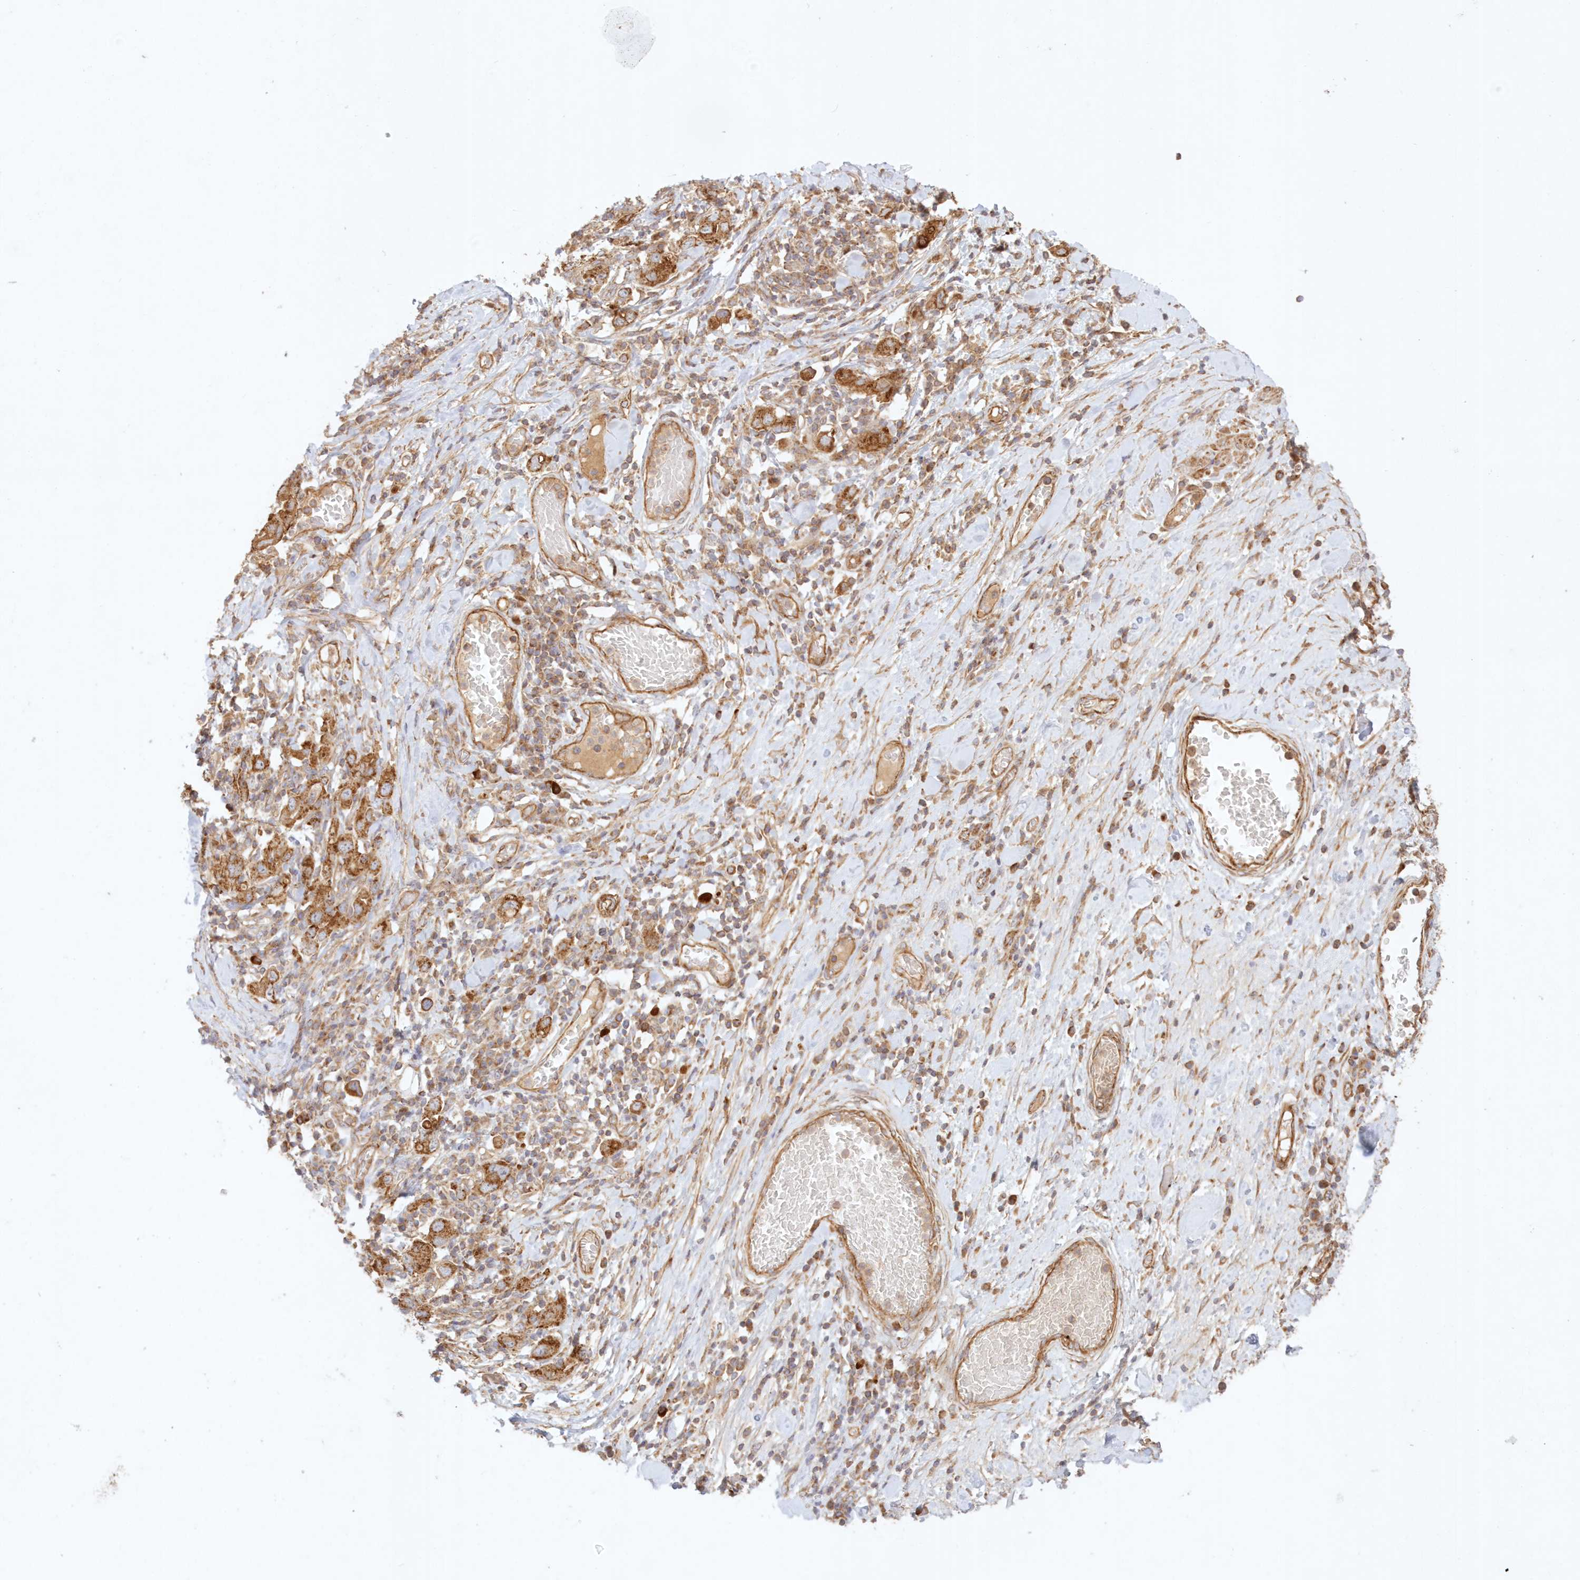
{"staining": {"intensity": "strong", "quantity": ">75%", "location": "cytoplasmic/membranous"}, "tissue": "stomach cancer", "cell_type": "Tumor cells", "image_type": "cancer", "snomed": [{"axis": "morphology", "description": "Adenocarcinoma, NOS"}, {"axis": "topography", "description": "Stomach, upper"}], "caption": "IHC of human stomach cancer reveals high levels of strong cytoplasmic/membranous staining in approximately >75% of tumor cells. The protein of interest is shown in brown color, while the nuclei are stained blue.", "gene": "KIAA0232", "patient": {"sex": "male", "age": 62}}